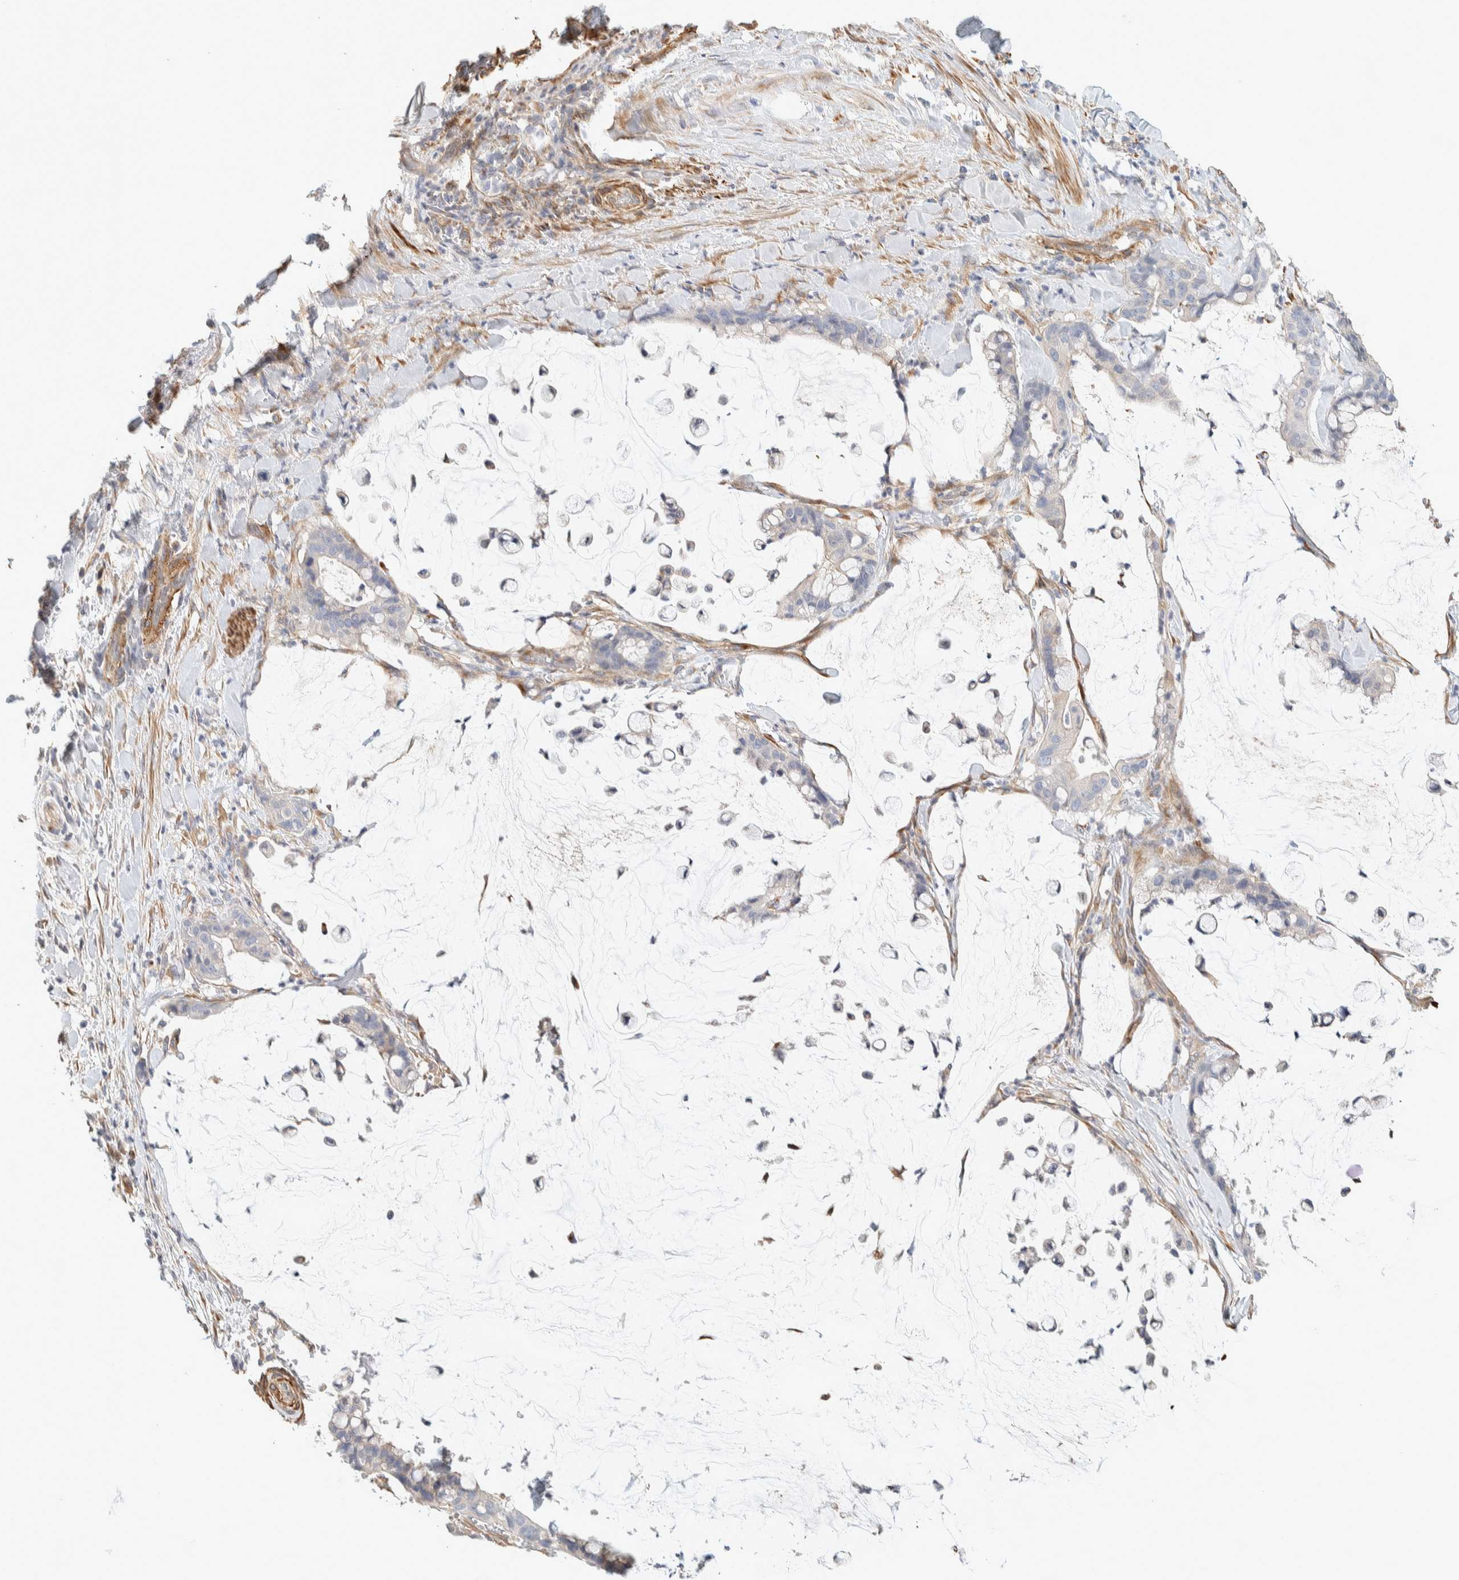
{"staining": {"intensity": "negative", "quantity": "none", "location": "none"}, "tissue": "pancreatic cancer", "cell_type": "Tumor cells", "image_type": "cancer", "snomed": [{"axis": "morphology", "description": "Adenocarcinoma, NOS"}, {"axis": "topography", "description": "Pancreas"}], "caption": "IHC of human pancreatic cancer (adenocarcinoma) exhibits no expression in tumor cells.", "gene": "CDR2", "patient": {"sex": "male", "age": 41}}